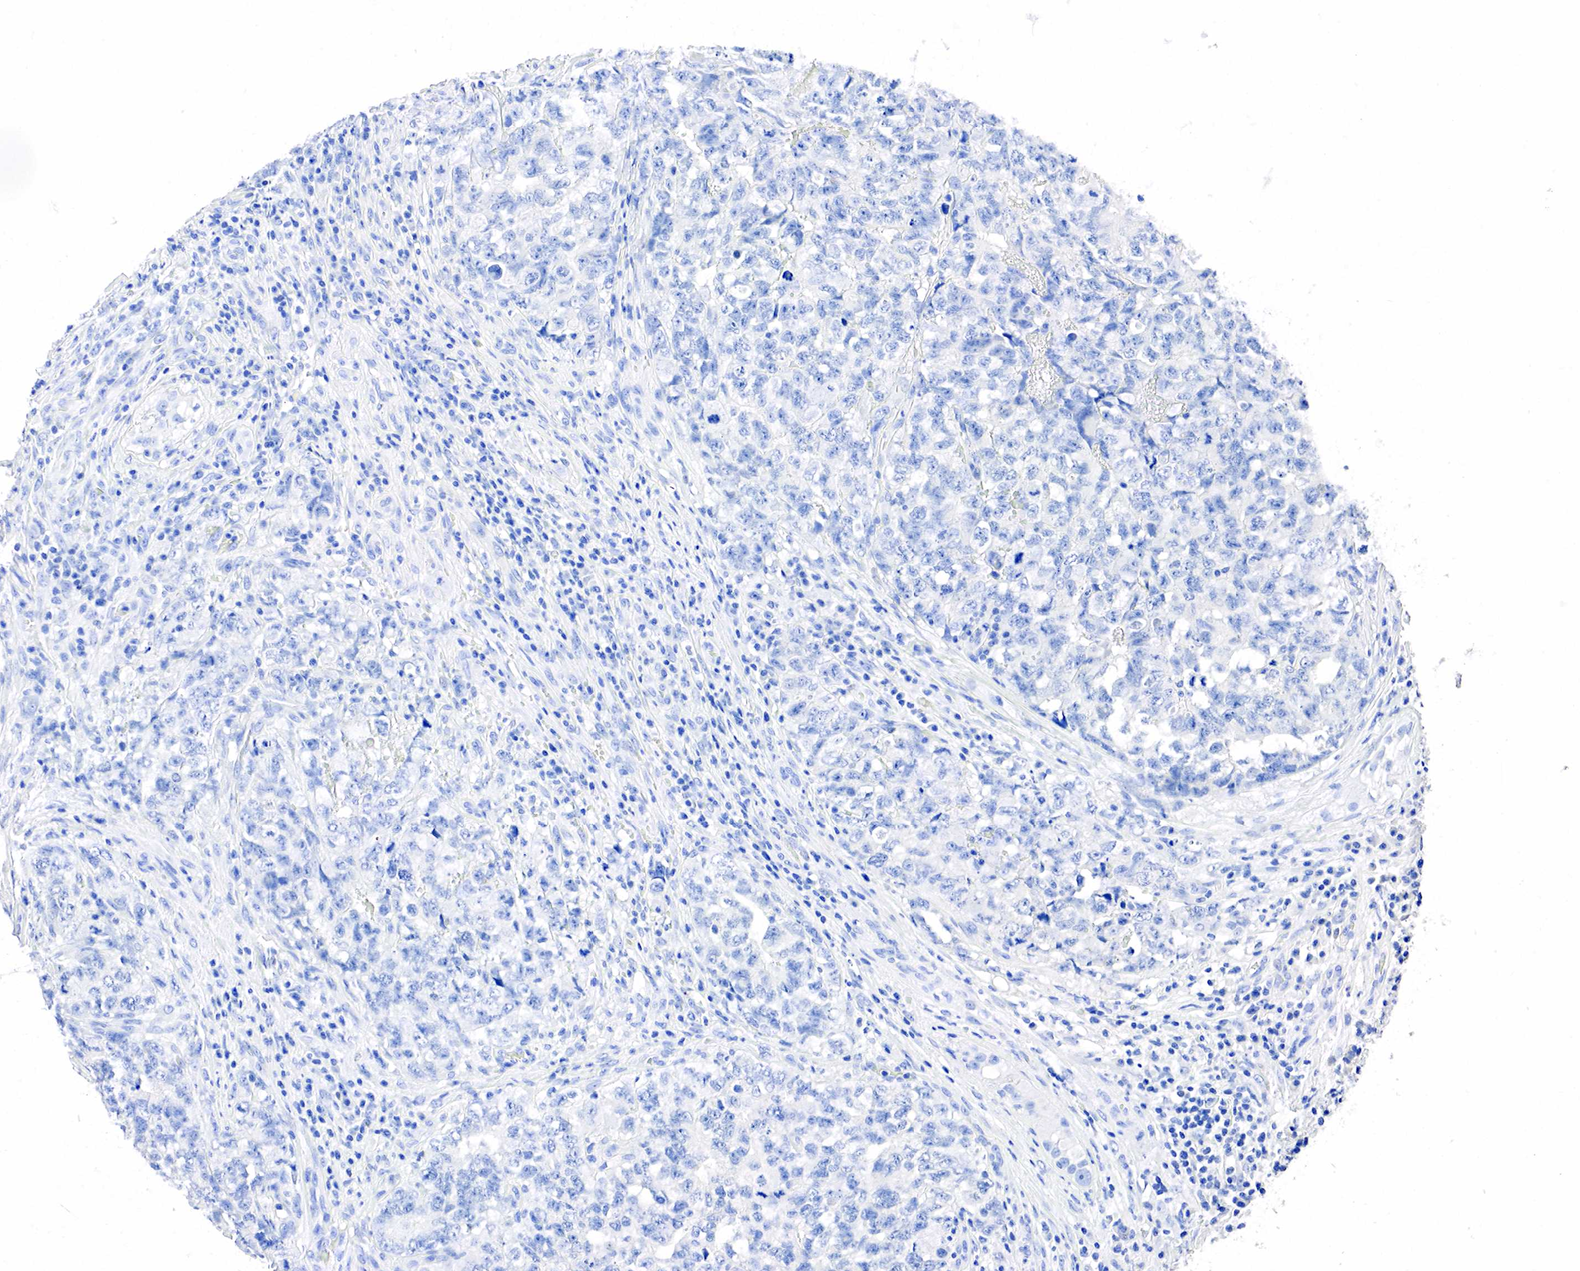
{"staining": {"intensity": "negative", "quantity": "none", "location": "none"}, "tissue": "testis cancer", "cell_type": "Tumor cells", "image_type": "cancer", "snomed": [{"axis": "morphology", "description": "Carcinoma, Embryonal, NOS"}, {"axis": "topography", "description": "Testis"}], "caption": "Testis cancer was stained to show a protein in brown. There is no significant staining in tumor cells. (Stains: DAB (3,3'-diaminobenzidine) immunohistochemistry with hematoxylin counter stain, Microscopy: brightfield microscopy at high magnification).", "gene": "SST", "patient": {"sex": "male", "age": 31}}